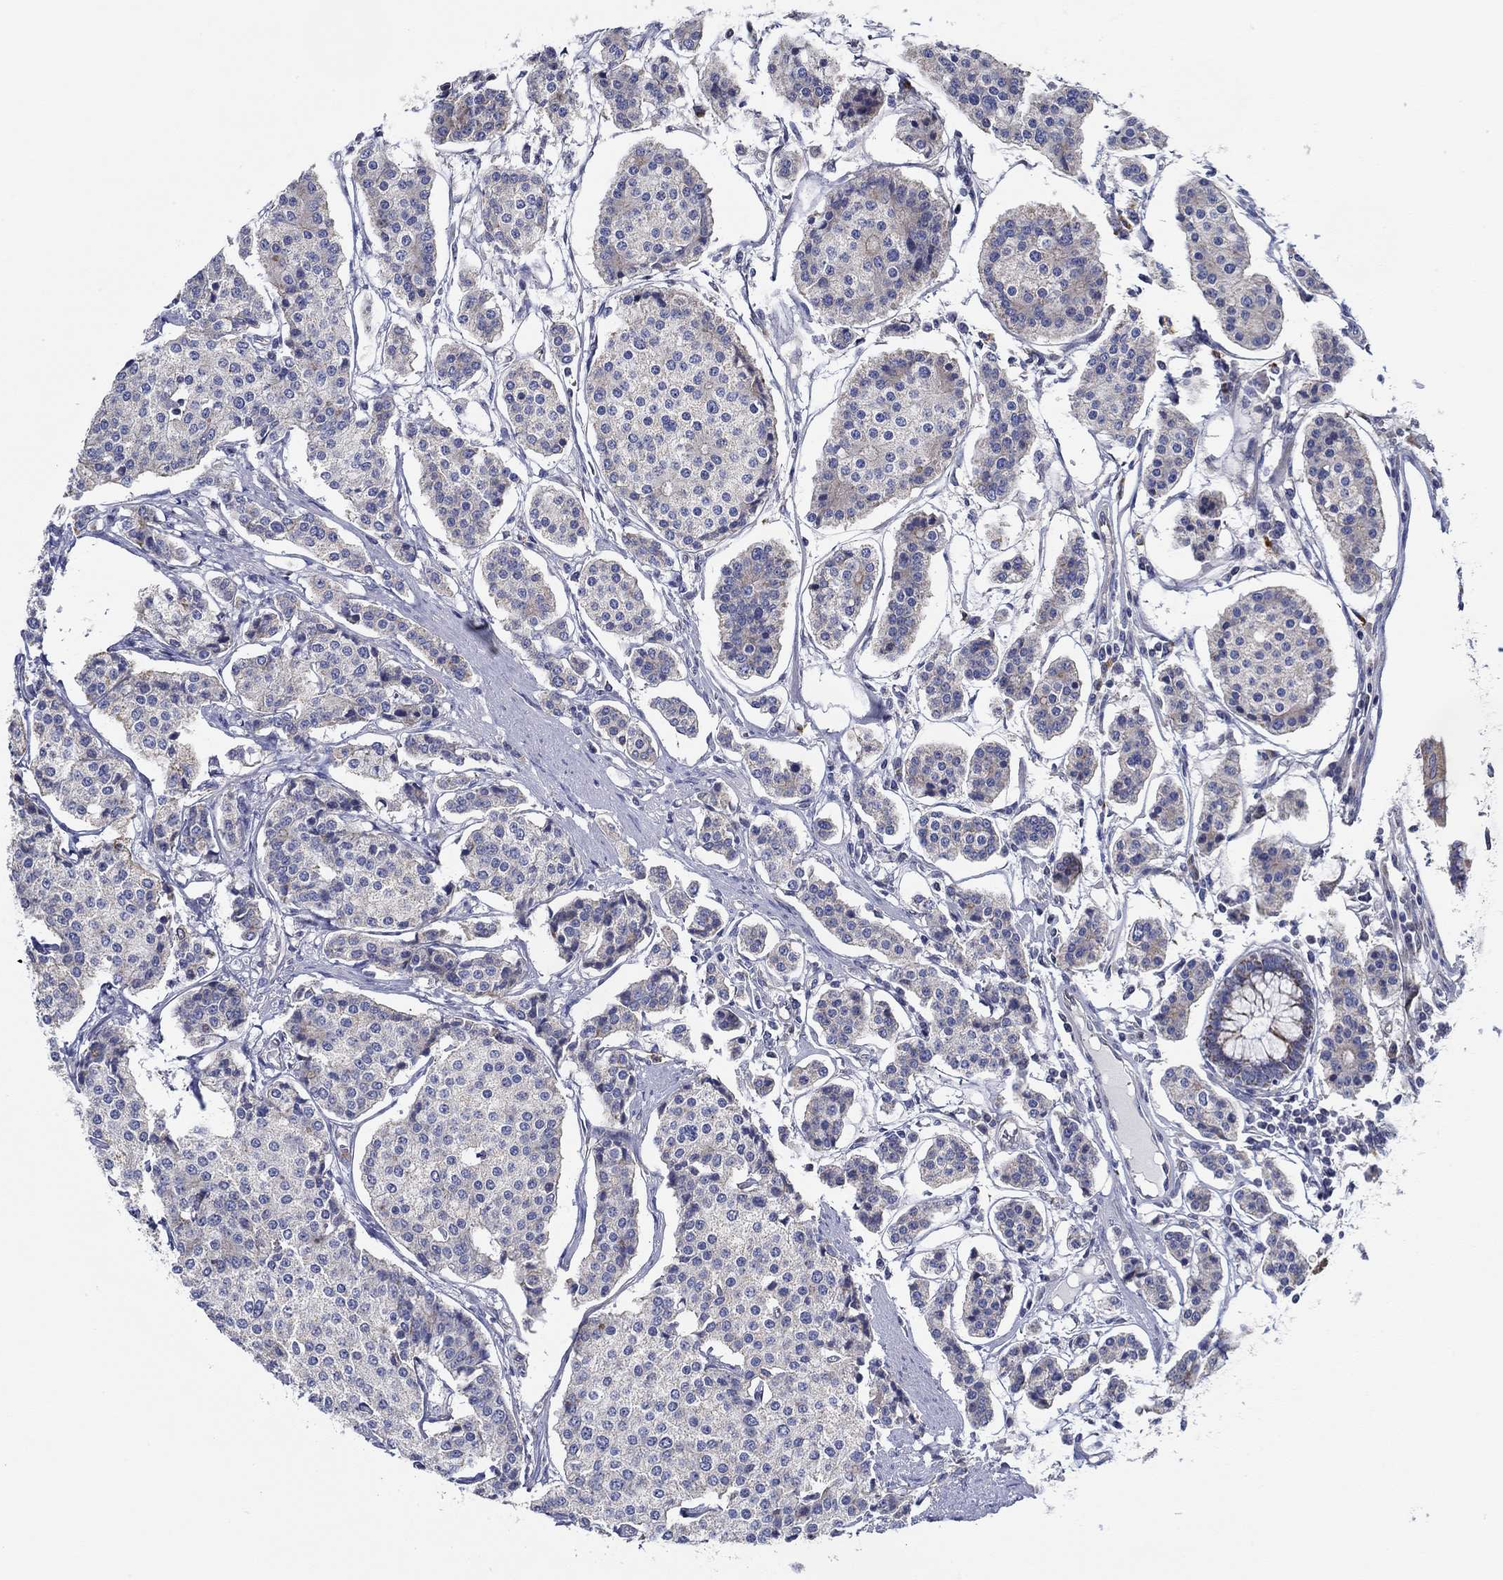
{"staining": {"intensity": "weak", "quantity": "25%-75%", "location": "cytoplasmic/membranous"}, "tissue": "carcinoid", "cell_type": "Tumor cells", "image_type": "cancer", "snomed": [{"axis": "morphology", "description": "Carcinoid, malignant, NOS"}, {"axis": "topography", "description": "Small intestine"}], "caption": "A low amount of weak cytoplasmic/membranous positivity is present in about 25%-75% of tumor cells in carcinoid (malignant) tissue.", "gene": "CFAP61", "patient": {"sex": "female", "age": 65}}